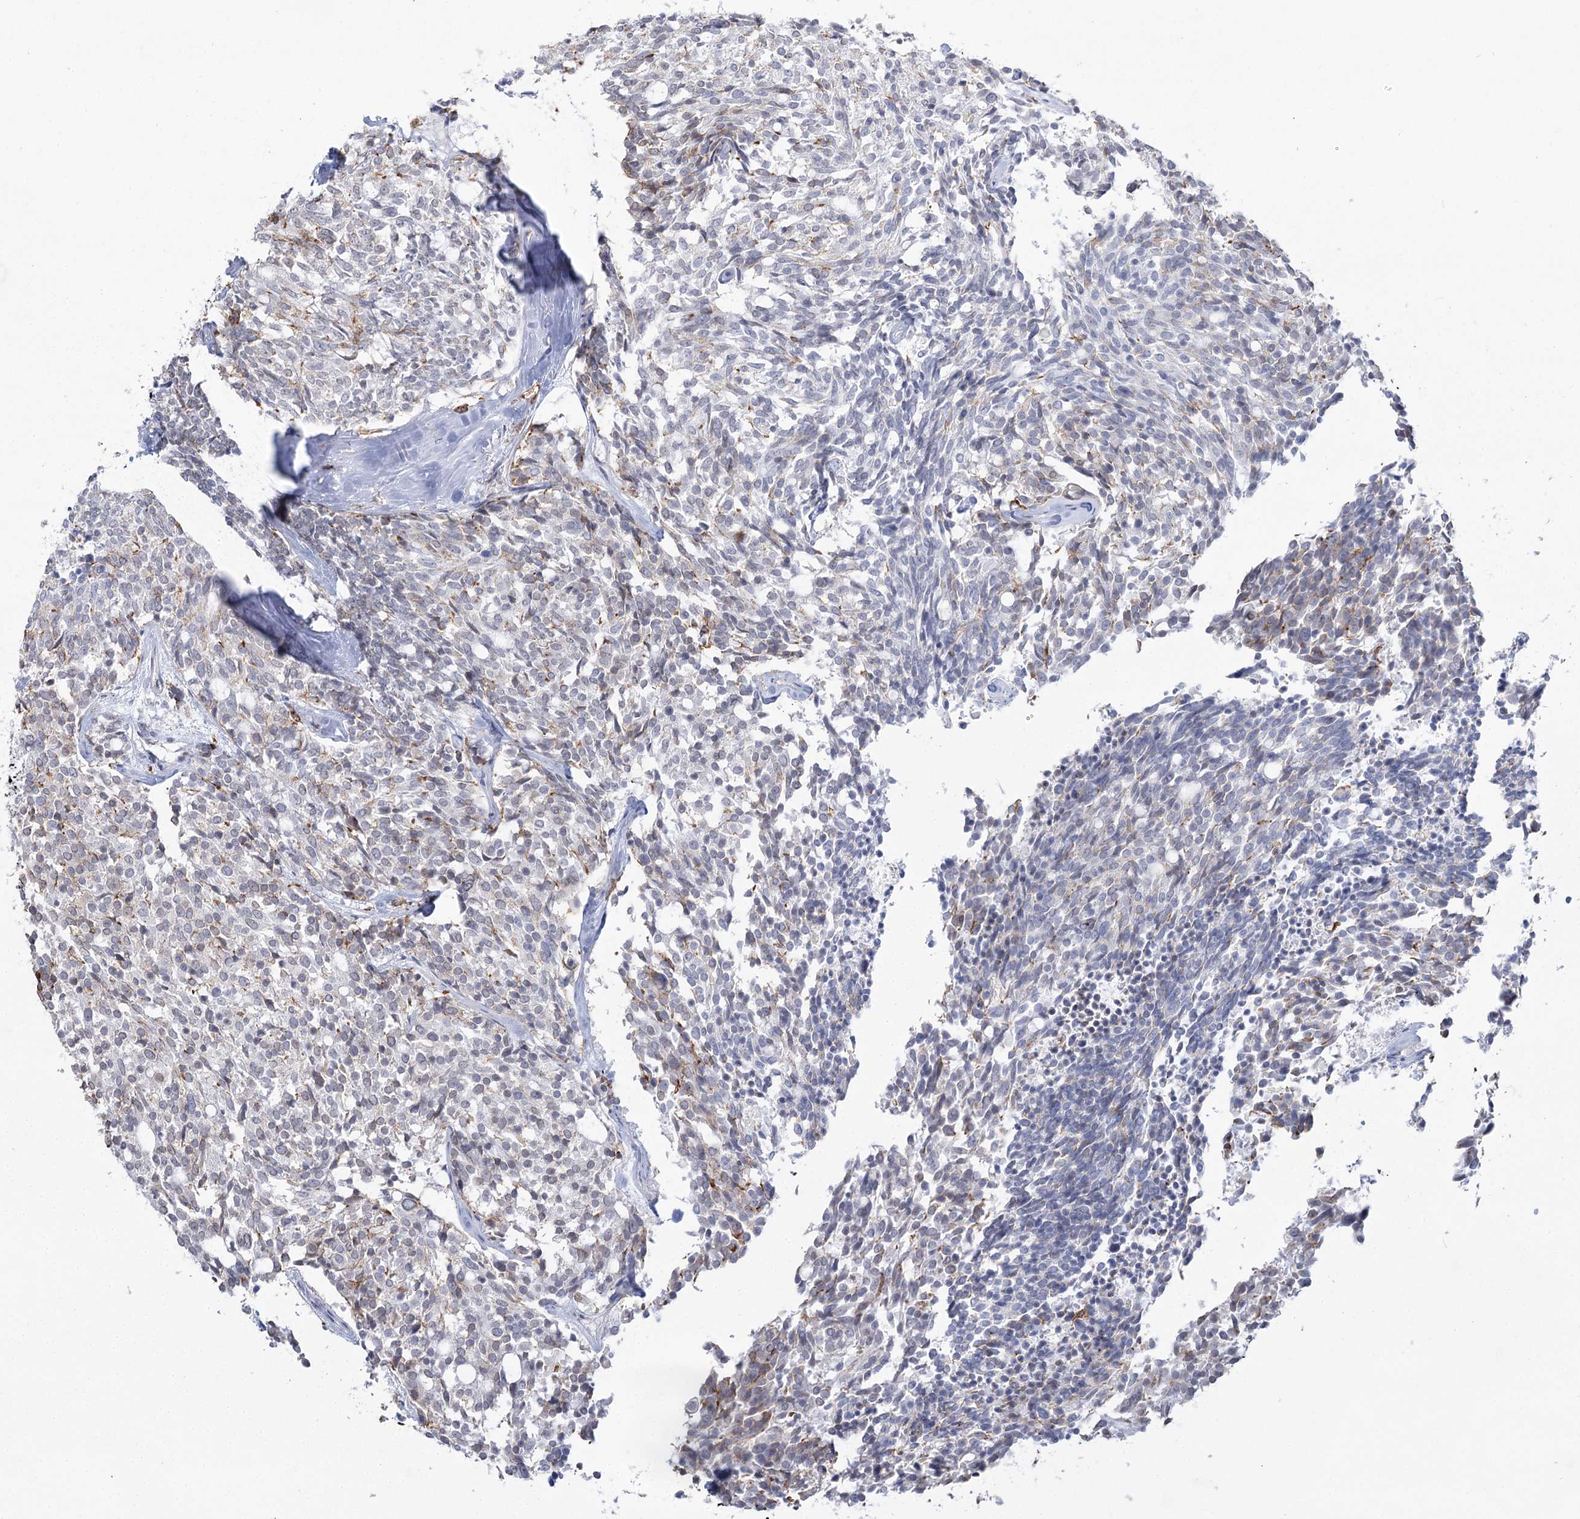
{"staining": {"intensity": "negative", "quantity": "none", "location": "none"}, "tissue": "carcinoid", "cell_type": "Tumor cells", "image_type": "cancer", "snomed": [{"axis": "morphology", "description": "Carcinoid, malignant, NOS"}, {"axis": "topography", "description": "Pancreas"}], "caption": "Immunohistochemistry (IHC) of human malignant carcinoid exhibits no positivity in tumor cells.", "gene": "C11orf1", "patient": {"sex": "female", "age": 54}}